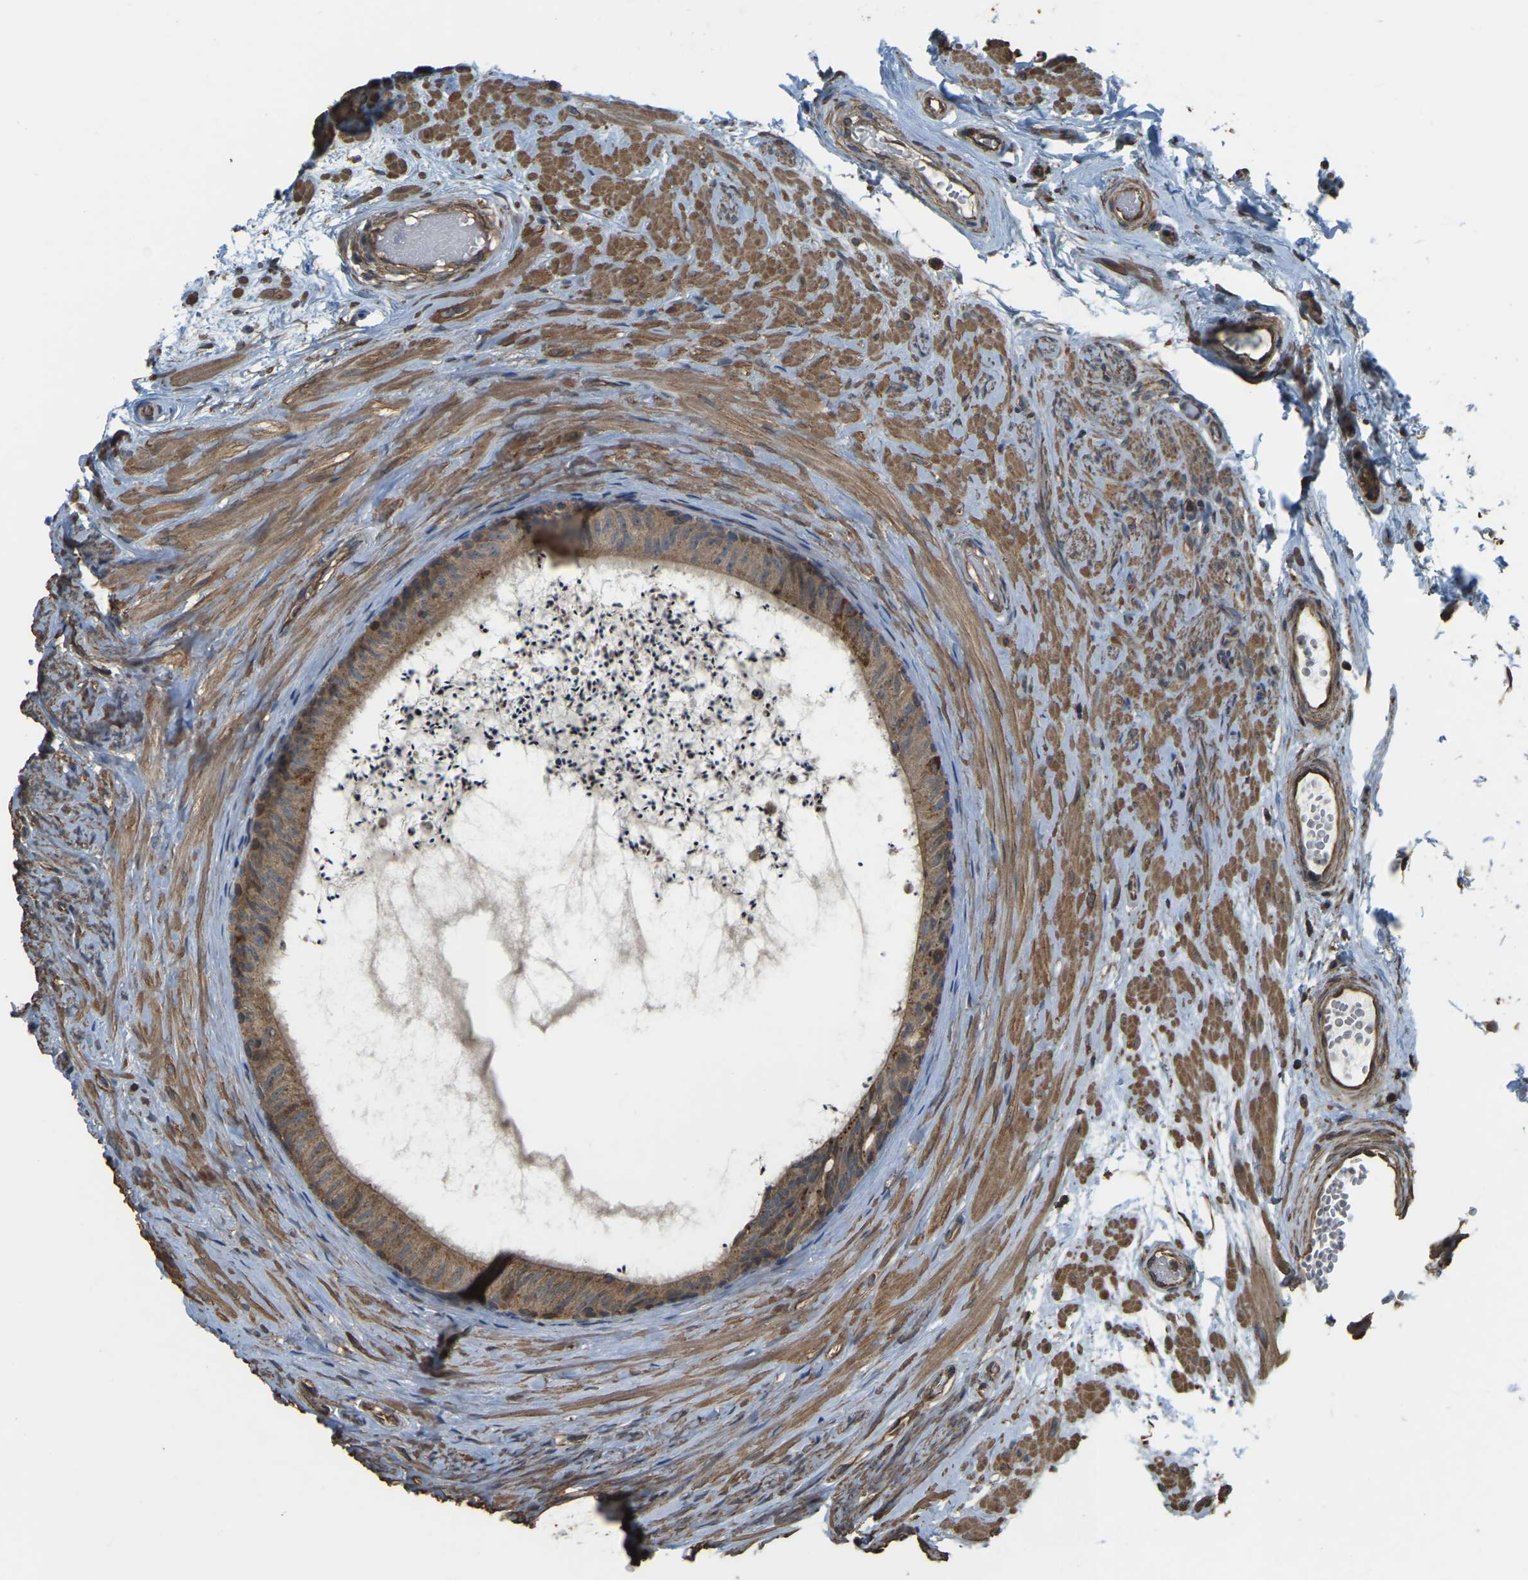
{"staining": {"intensity": "moderate", "quantity": ">75%", "location": "cytoplasmic/membranous"}, "tissue": "epididymis", "cell_type": "Glandular cells", "image_type": "normal", "snomed": [{"axis": "morphology", "description": "Normal tissue, NOS"}, {"axis": "topography", "description": "Epididymis"}], "caption": "There is medium levels of moderate cytoplasmic/membranous staining in glandular cells of benign epididymis, as demonstrated by immunohistochemical staining (brown color).", "gene": "GNG2", "patient": {"sex": "male", "age": 56}}